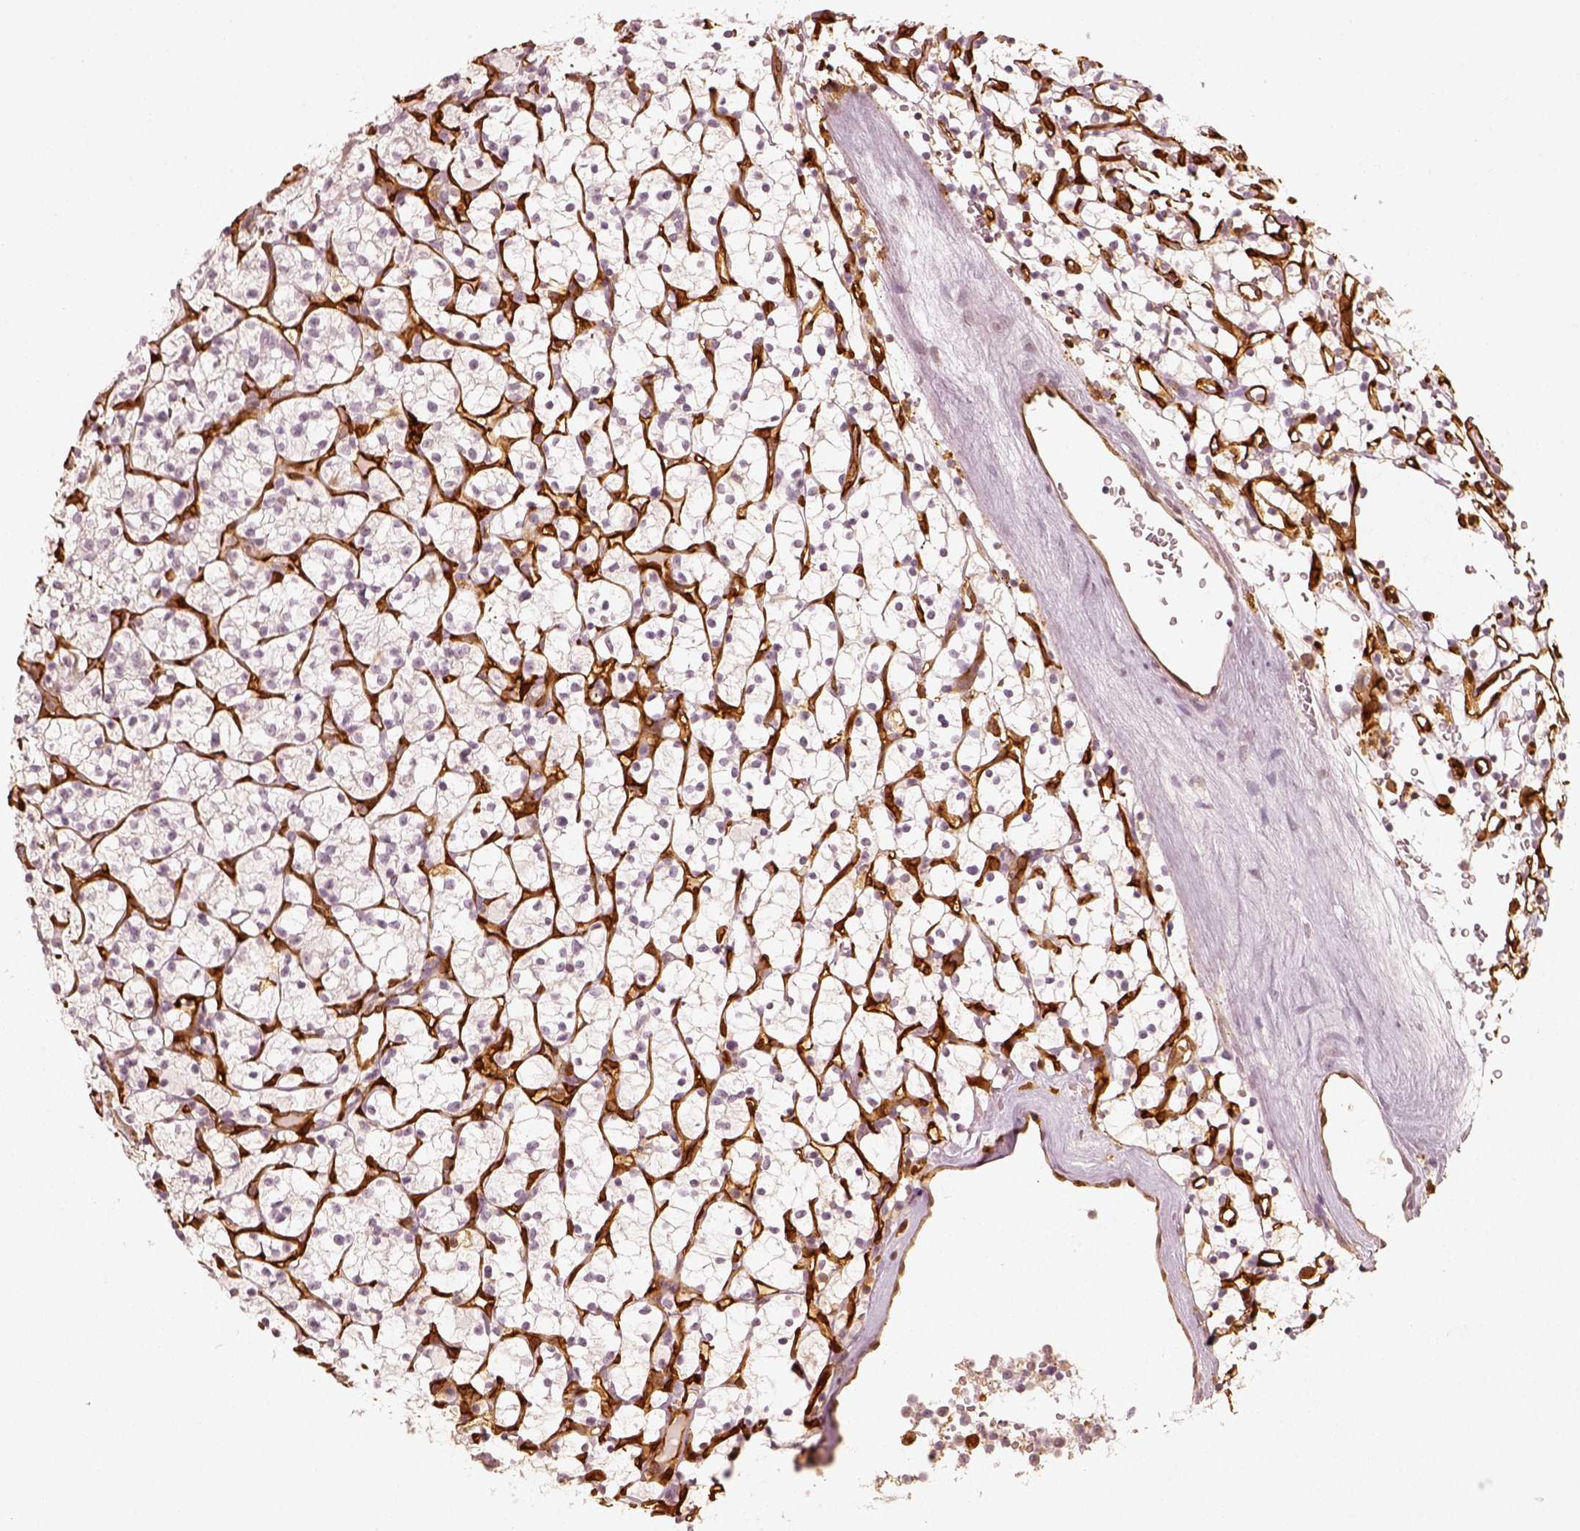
{"staining": {"intensity": "negative", "quantity": "none", "location": "none"}, "tissue": "renal cancer", "cell_type": "Tumor cells", "image_type": "cancer", "snomed": [{"axis": "morphology", "description": "Adenocarcinoma, NOS"}, {"axis": "topography", "description": "Kidney"}], "caption": "Renal cancer stained for a protein using immunohistochemistry (IHC) demonstrates no expression tumor cells.", "gene": "FSCN1", "patient": {"sex": "female", "age": 64}}